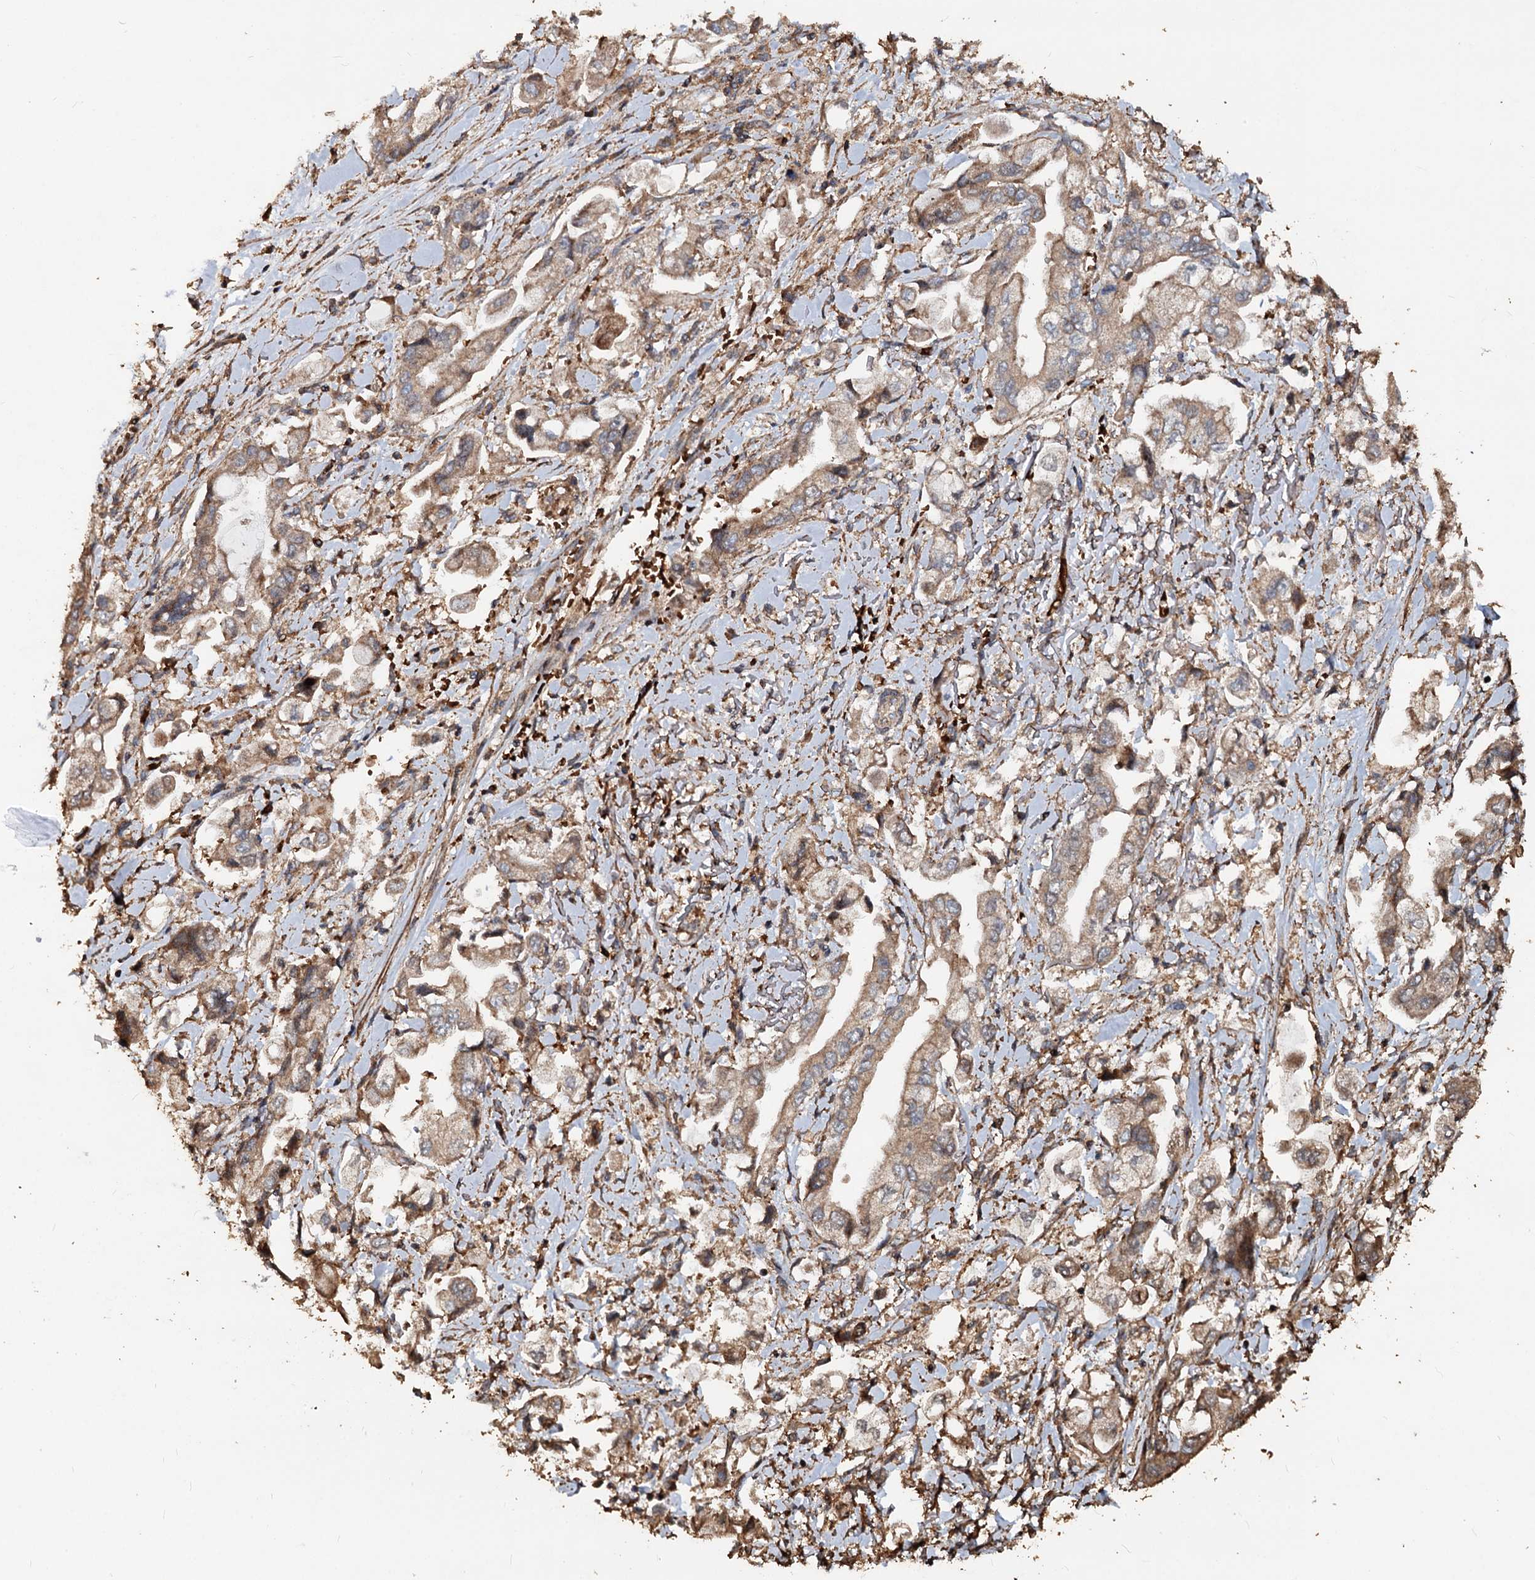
{"staining": {"intensity": "weak", "quantity": ">75%", "location": "cytoplasmic/membranous"}, "tissue": "stomach cancer", "cell_type": "Tumor cells", "image_type": "cancer", "snomed": [{"axis": "morphology", "description": "Adenocarcinoma, NOS"}, {"axis": "topography", "description": "Stomach"}], "caption": "Protein expression analysis of human stomach cancer reveals weak cytoplasmic/membranous positivity in about >75% of tumor cells.", "gene": "NOTCH2NLA", "patient": {"sex": "male", "age": 62}}